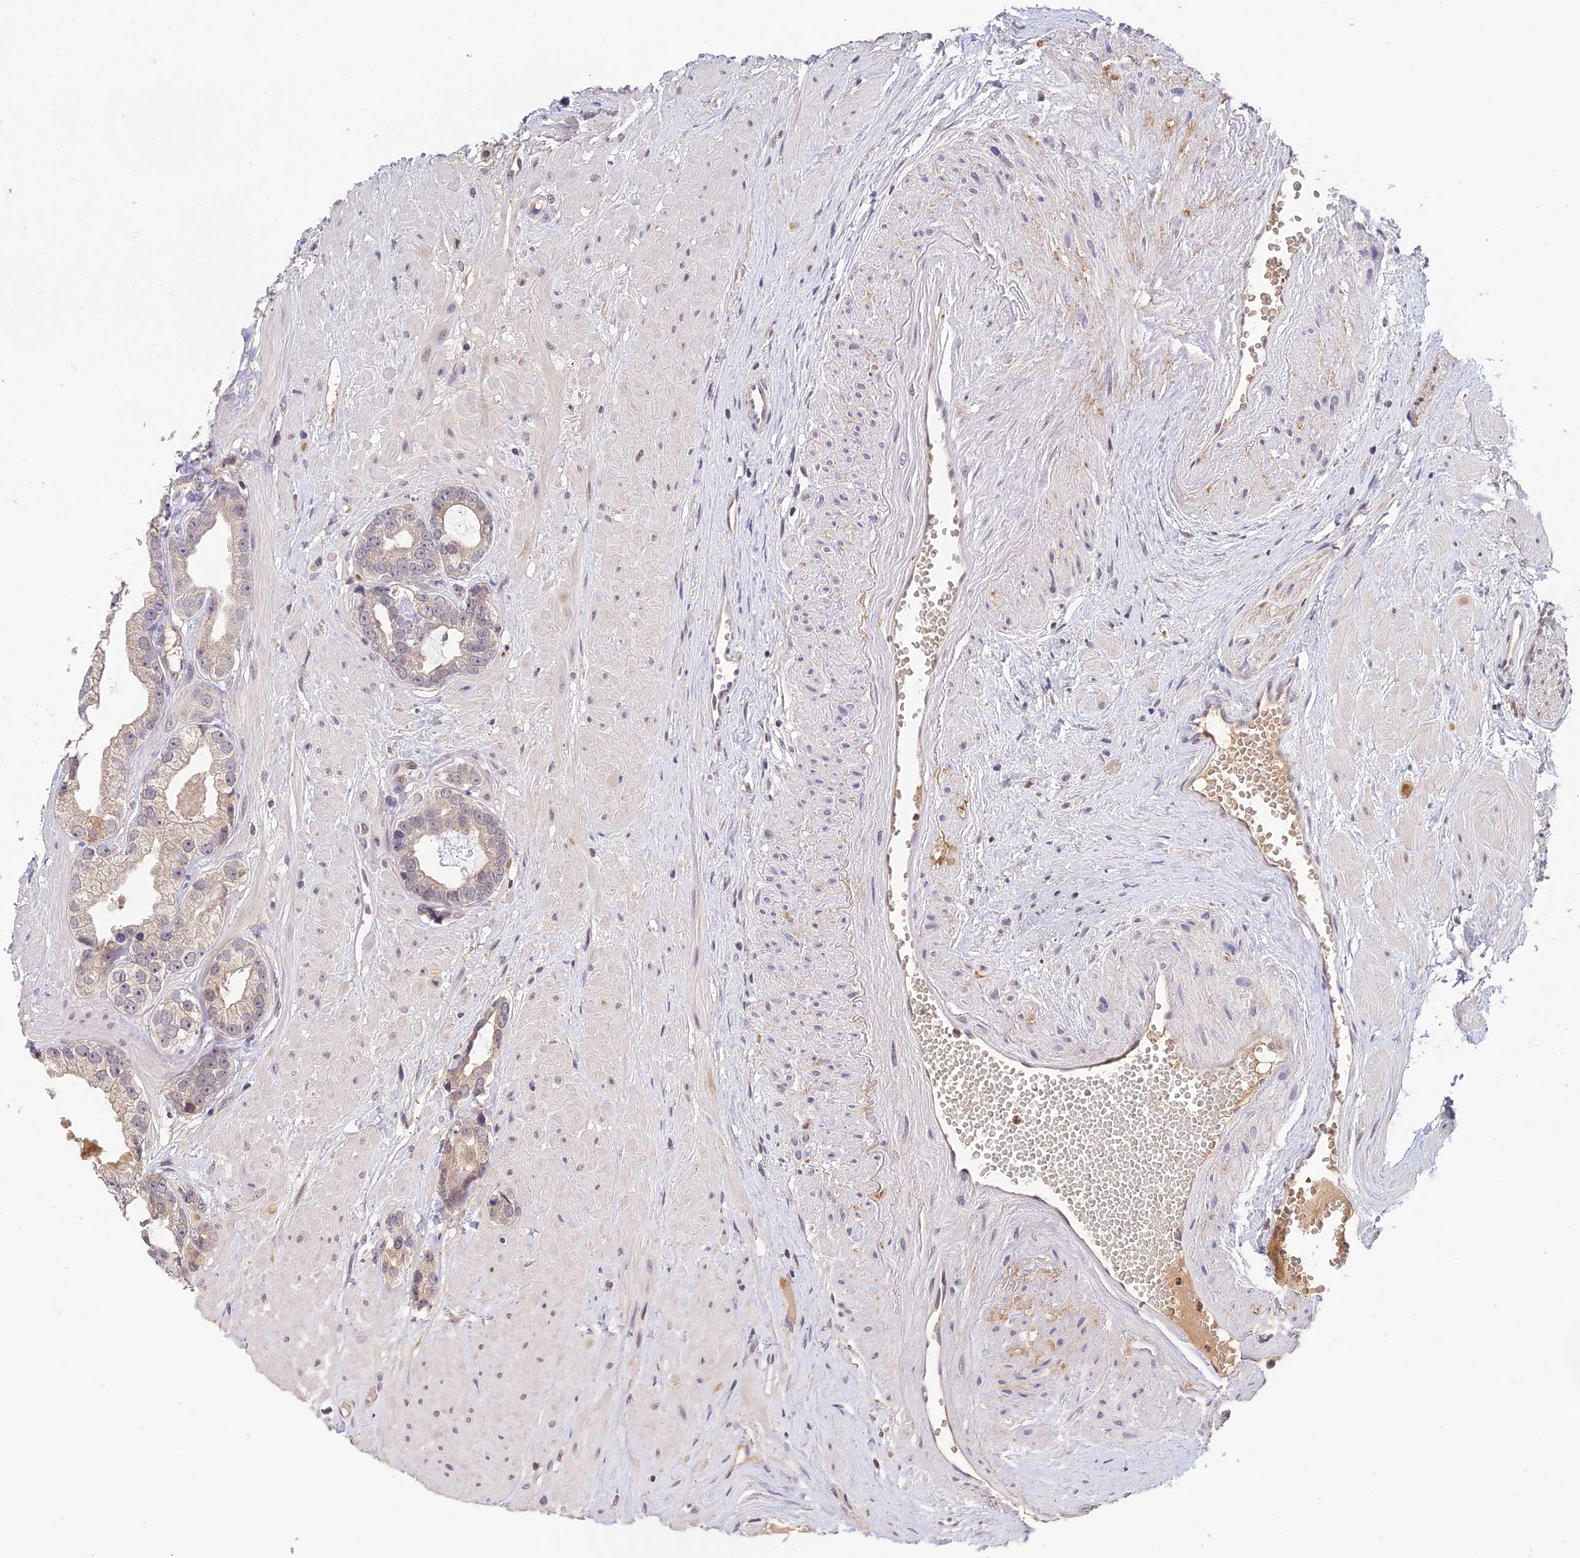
{"staining": {"intensity": "negative", "quantity": "none", "location": "none"}, "tissue": "prostate cancer", "cell_type": "Tumor cells", "image_type": "cancer", "snomed": [{"axis": "morphology", "description": "Adenocarcinoma, Low grade"}, {"axis": "topography", "description": "Prostate"}], "caption": "Immunohistochemistry (IHC) histopathology image of prostate cancer (low-grade adenocarcinoma) stained for a protein (brown), which exhibits no expression in tumor cells.", "gene": "ZNF436", "patient": {"sex": "male", "age": 64}}